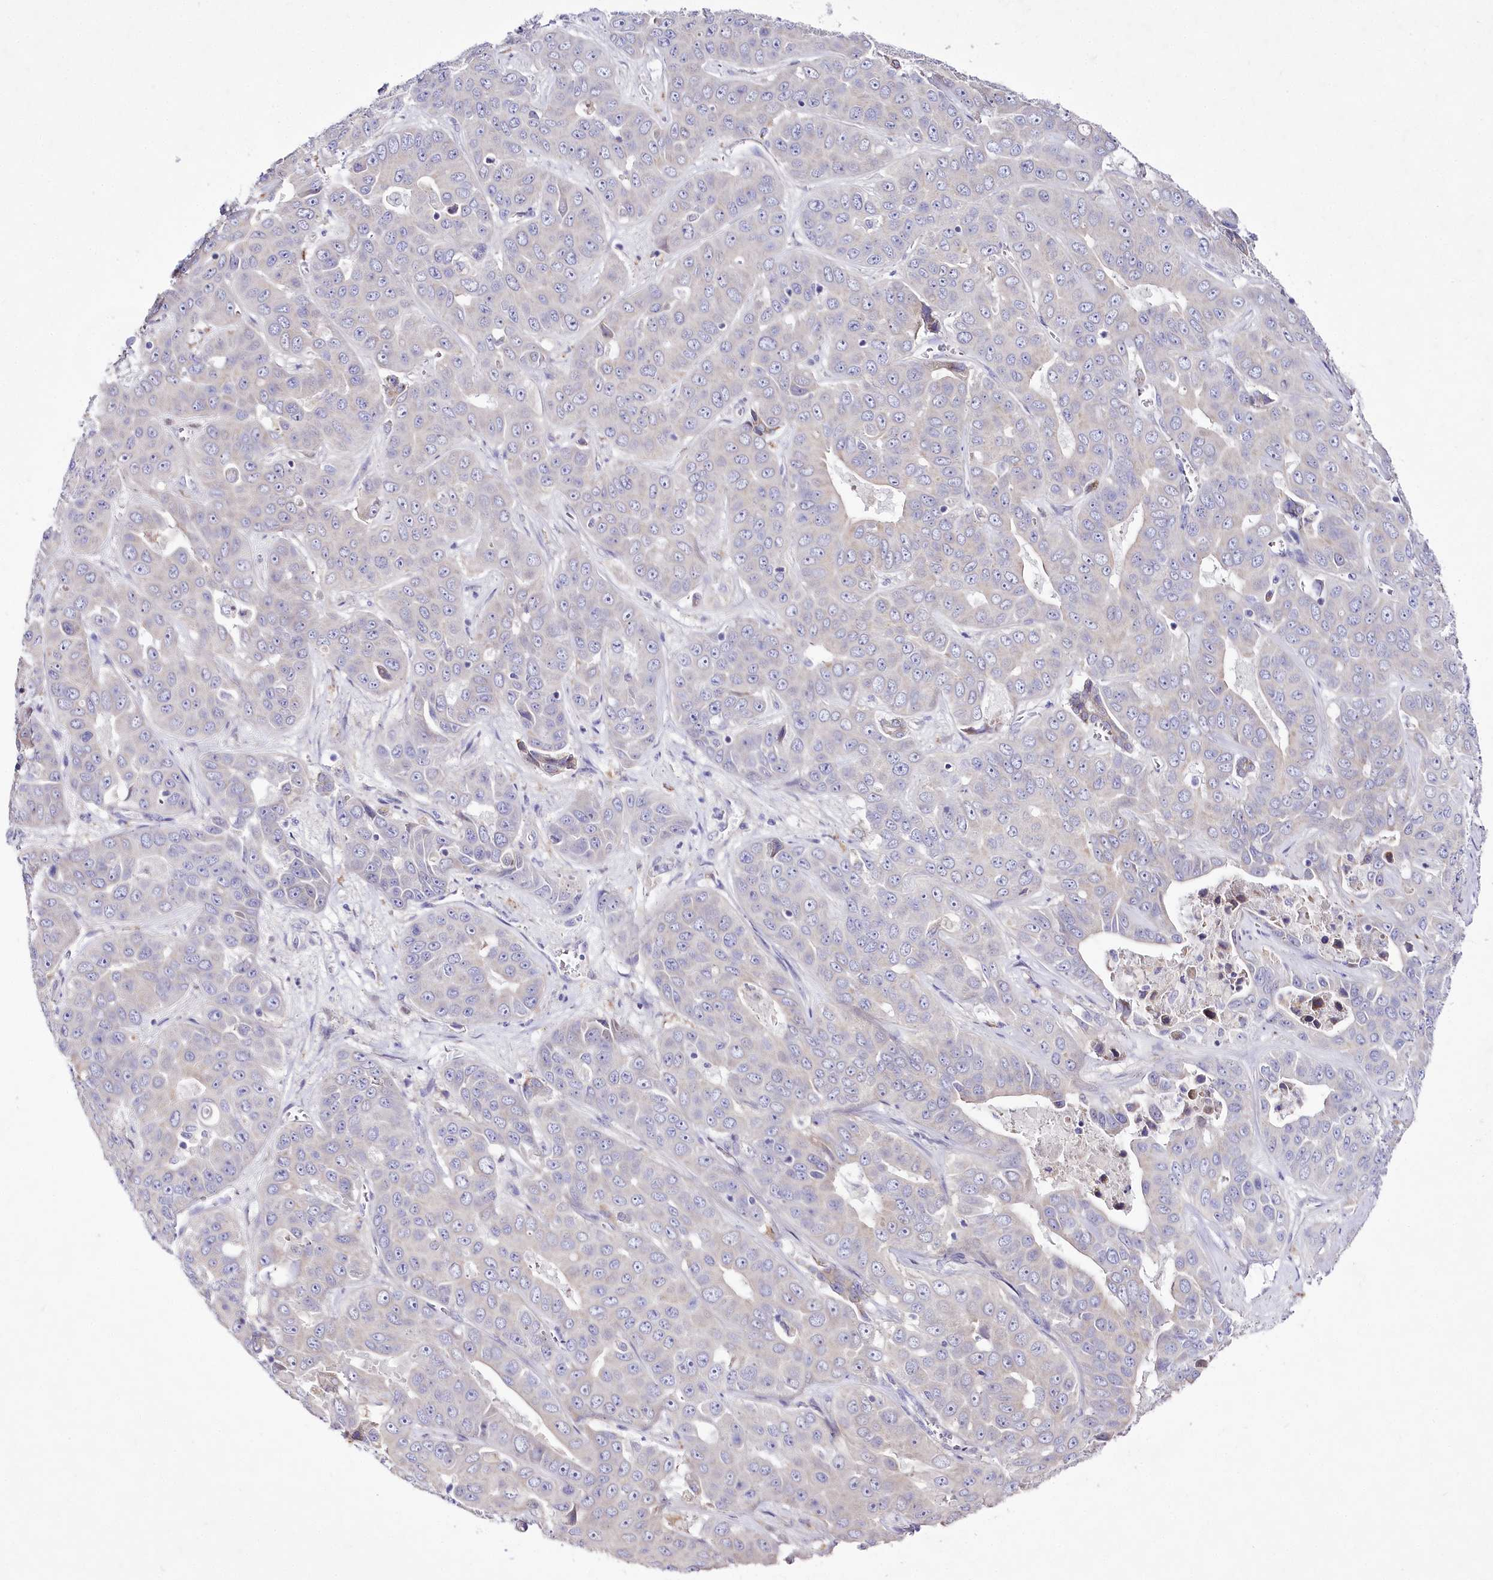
{"staining": {"intensity": "negative", "quantity": "none", "location": "none"}, "tissue": "liver cancer", "cell_type": "Tumor cells", "image_type": "cancer", "snomed": [{"axis": "morphology", "description": "Cholangiocarcinoma"}, {"axis": "topography", "description": "Liver"}], "caption": "This micrograph is of cholangiocarcinoma (liver) stained with IHC to label a protein in brown with the nuclei are counter-stained blue. There is no expression in tumor cells.", "gene": "LRRC14B", "patient": {"sex": "female", "age": 52}}